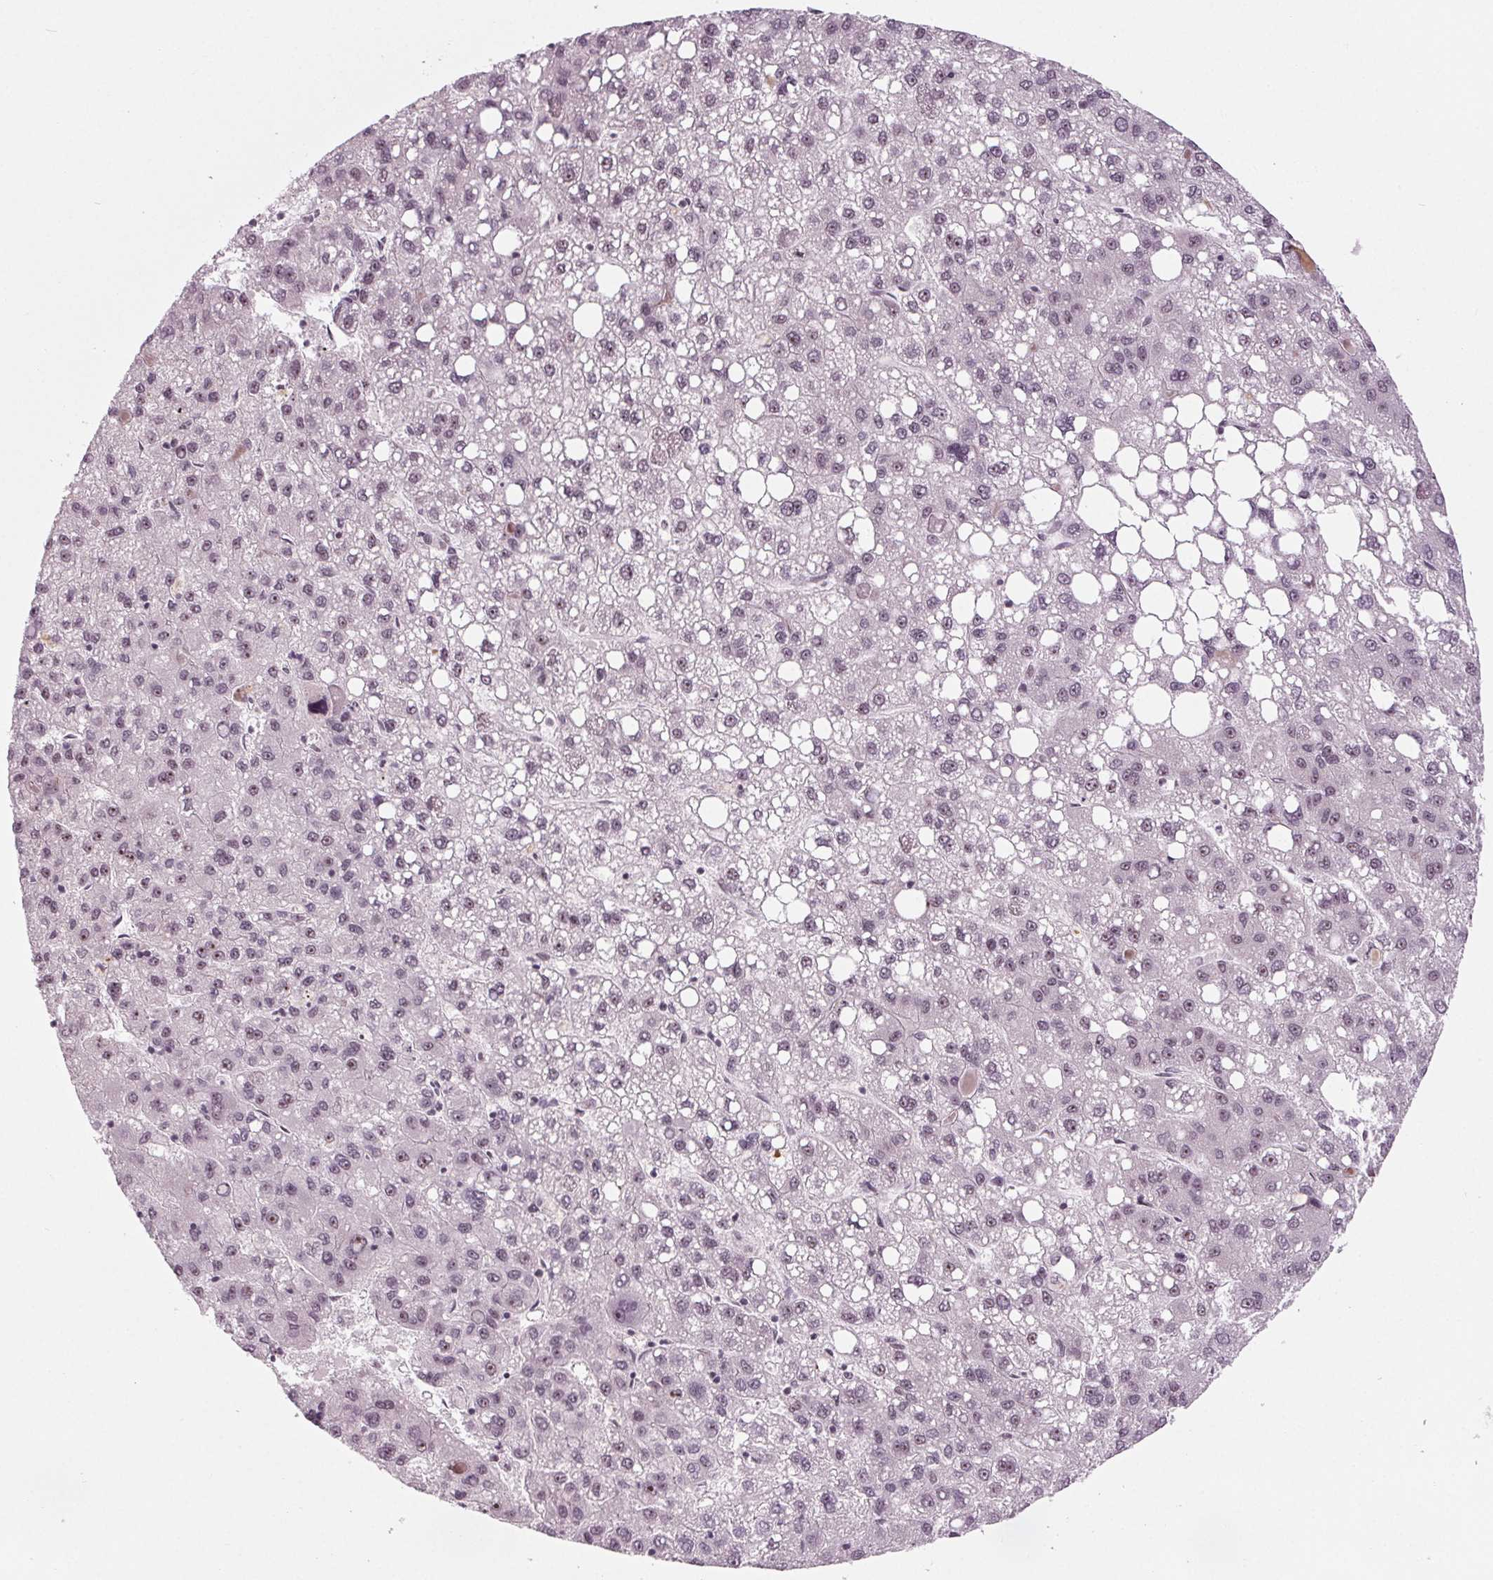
{"staining": {"intensity": "weak", "quantity": "25%-75%", "location": "nuclear"}, "tissue": "liver cancer", "cell_type": "Tumor cells", "image_type": "cancer", "snomed": [{"axis": "morphology", "description": "Carcinoma, Hepatocellular, NOS"}, {"axis": "topography", "description": "Liver"}], "caption": "This is a histology image of IHC staining of liver hepatocellular carcinoma, which shows weak expression in the nuclear of tumor cells.", "gene": "DDX41", "patient": {"sex": "female", "age": 82}}